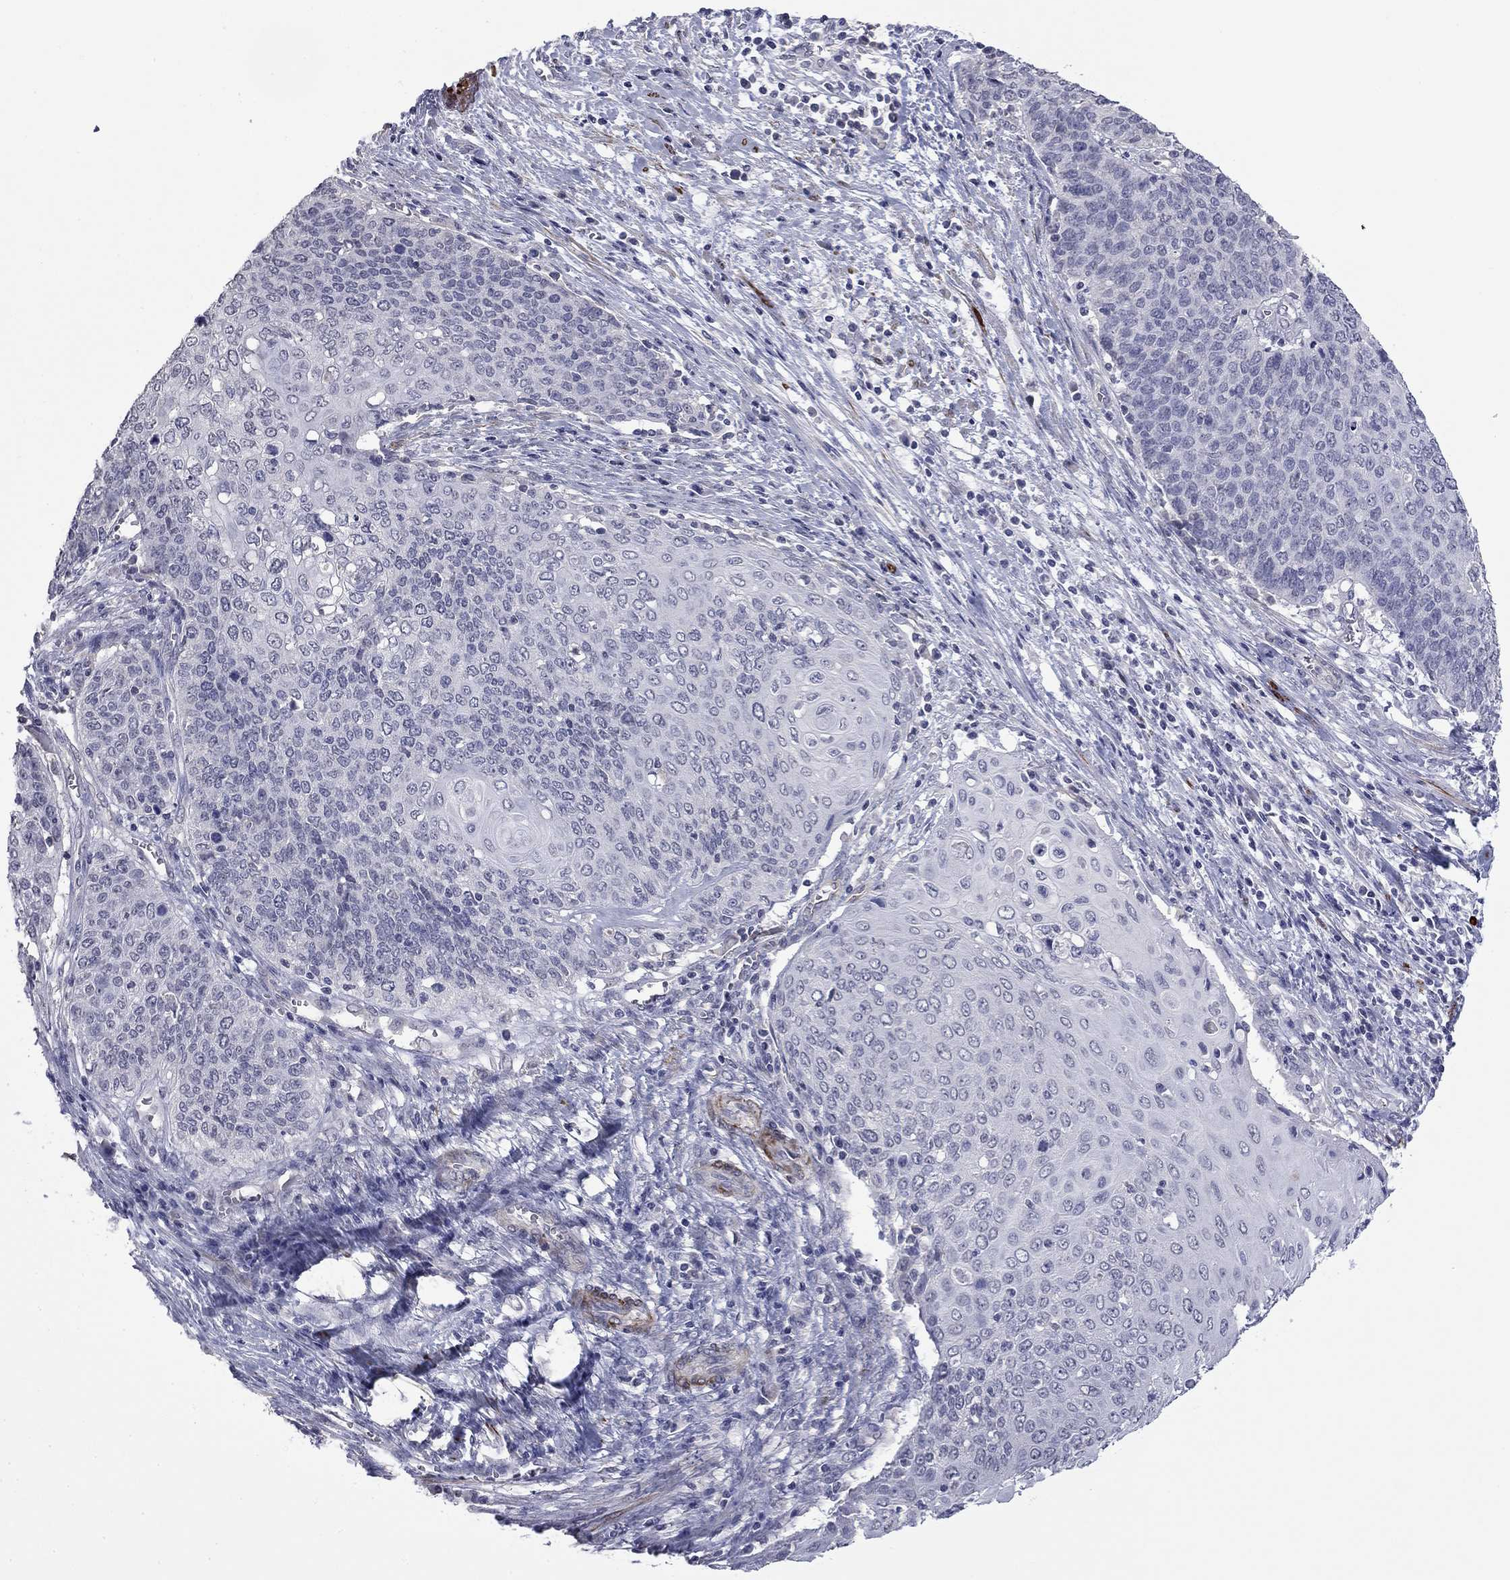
{"staining": {"intensity": "negative", "quantity": "none", "location": "none"}, "tissue": "cervical cancer", "cell_type": "Tumor cells", "image_type": "cancer", "snomed": [{"axis": "morphology", "description": "Squamous cell carcinoma, NOS"}, {"axis": "topography", "description": "Cervix"}], "caption": "The IHC micrograph has no significant positivity in tumor cells of squamous cell carcinoma (cervical) tissue.", "gene": "IP6K3", "patient": {"sex": "female", "age": 39}}